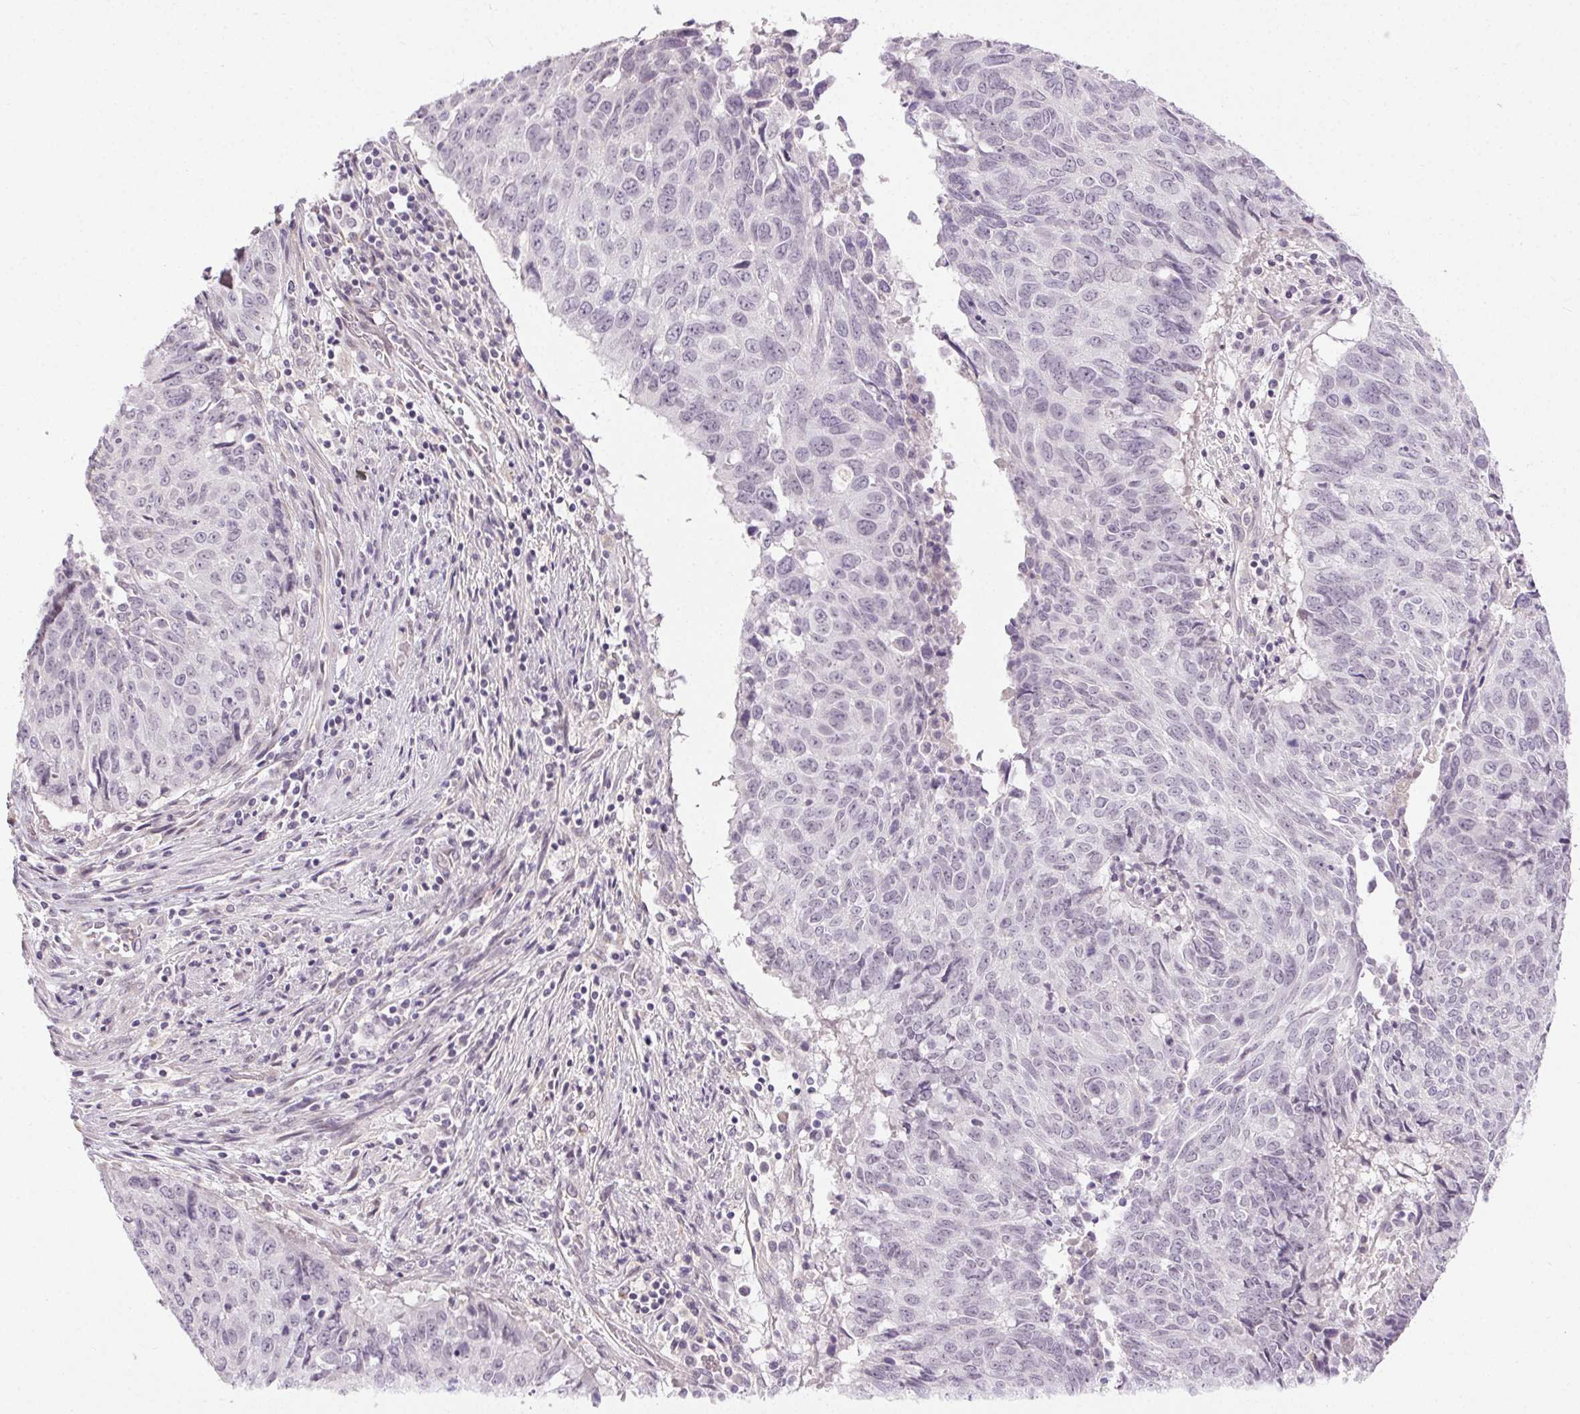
{"staining": {"intensity": "negative", "quantity": "none", "location": "none"}, "tissue": "lung cancer", "cell_type": "Tumor cells", "image_type": "cancer", "snomed": [{"axis": "morphology", "description": "Normal tissue, NOS"}, {"axis": "morphology", "description": "Squamous cell carcinoma, NOS"}, {"axis": "topography", "description": "Bronchus"}, {"axis": "topography", "description": "Lung"}], "caption": "The immunohistochemistry histopathology image has no significant staining in tumor cells of lung cancer tissue. The staining was performed using DAB to visualize the protein expression in brown, while the nuclei were stained in blue with hematoxylin (Magnification: 20x).", "gene": "FAM168A", "patient": {"sex": "male", "age": 64}}